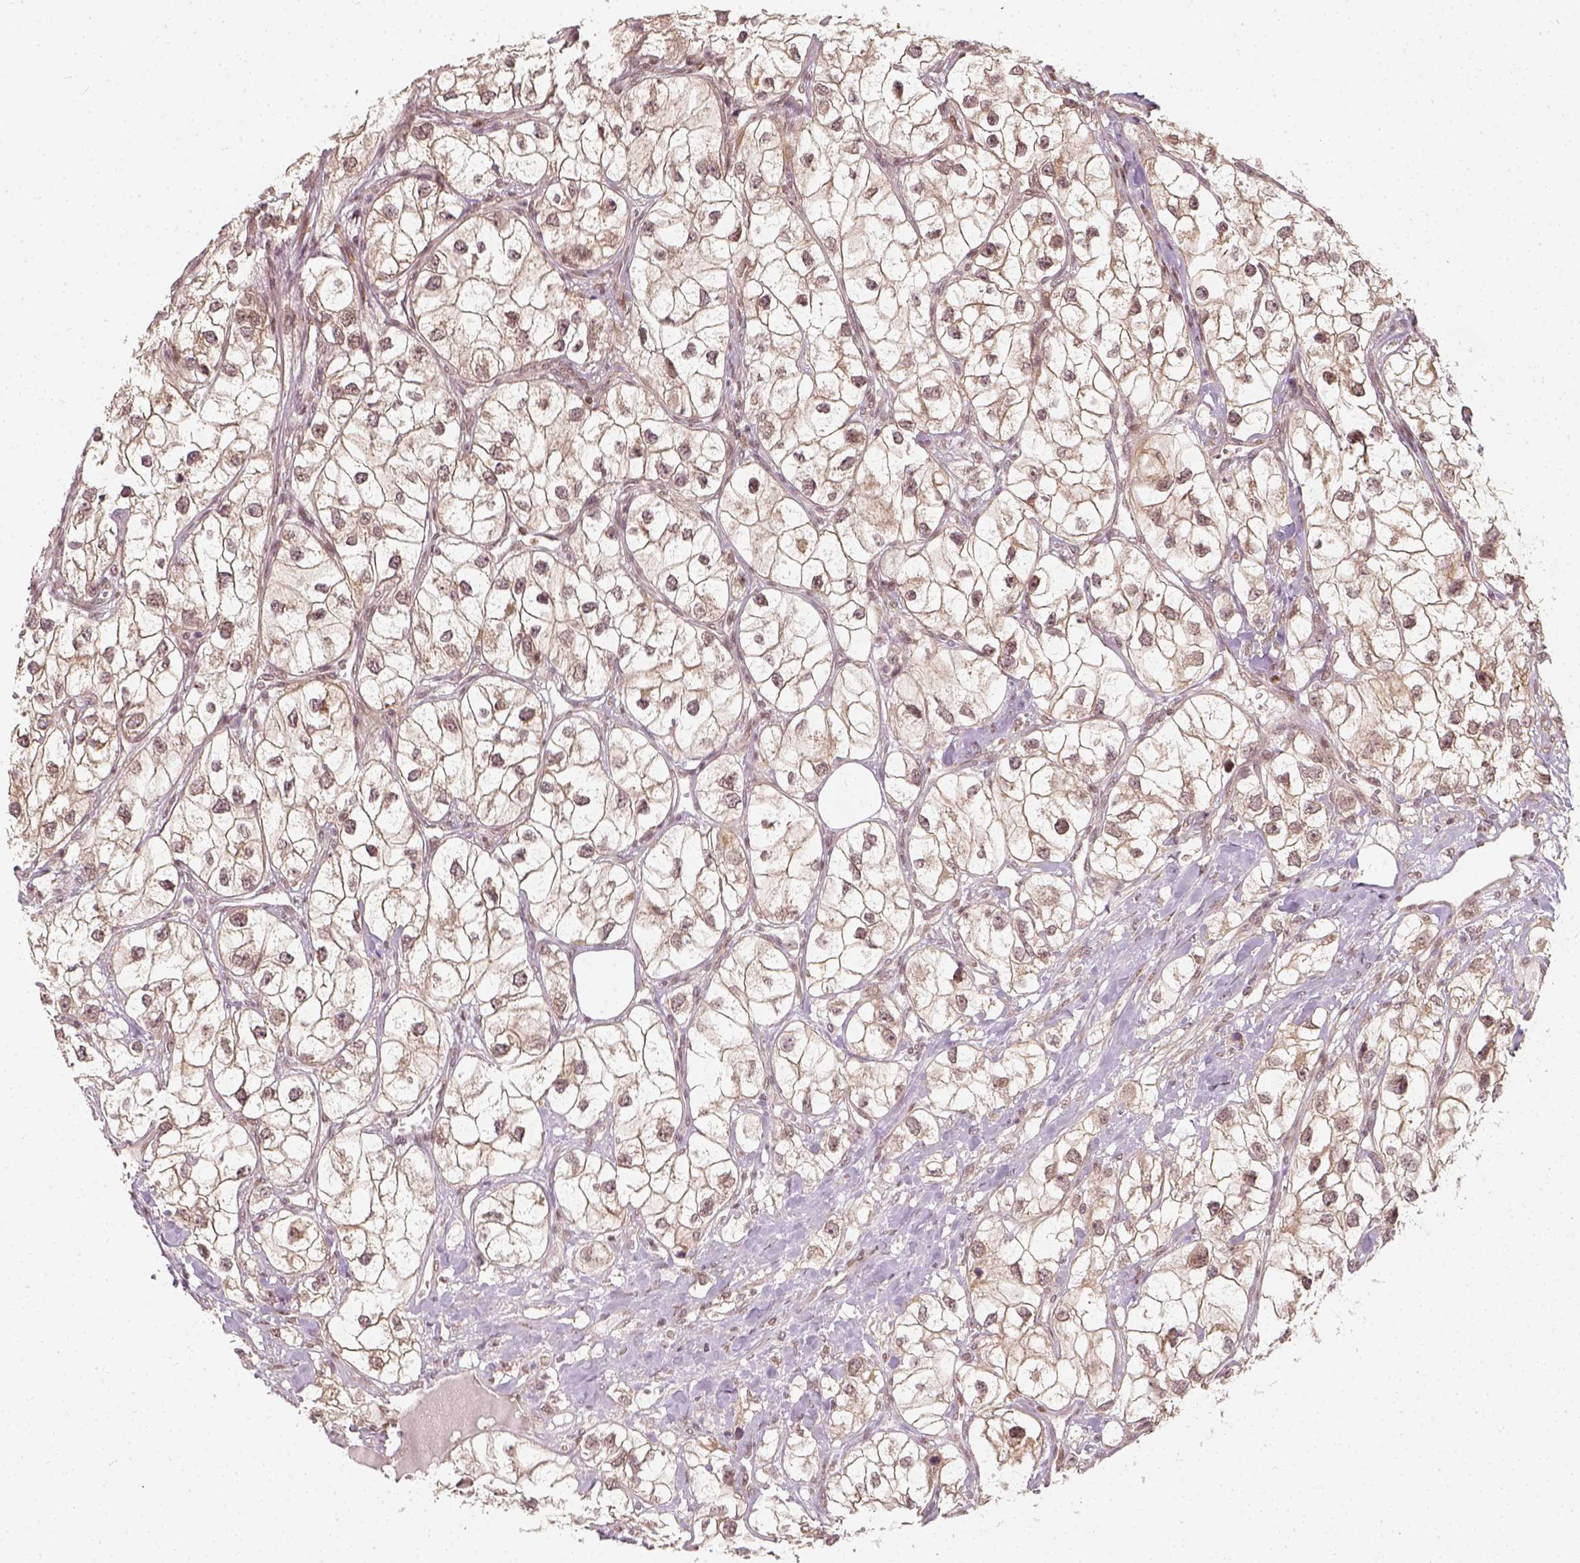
{"staining": {"intensity": "weak", "quantity": ">75%", "location": "cytoplasmic/membranous,nuclear"}, "tissue": "renal cancer", "cell_type": "Tumor cells", "image_type": "cancer", "snomed": [{"axis": "morphology", "description": "Adenocarcinoma, NOS"}, {"axis": "topography", "description": "Kidney"}], "caption": "Tumor cells show weak cytoplasmic/membranous and nuclear staining in about >75% of cells in renal cancer.", "gene": "ZMAT3", "patient": {"sex": "male", "age": 59}}